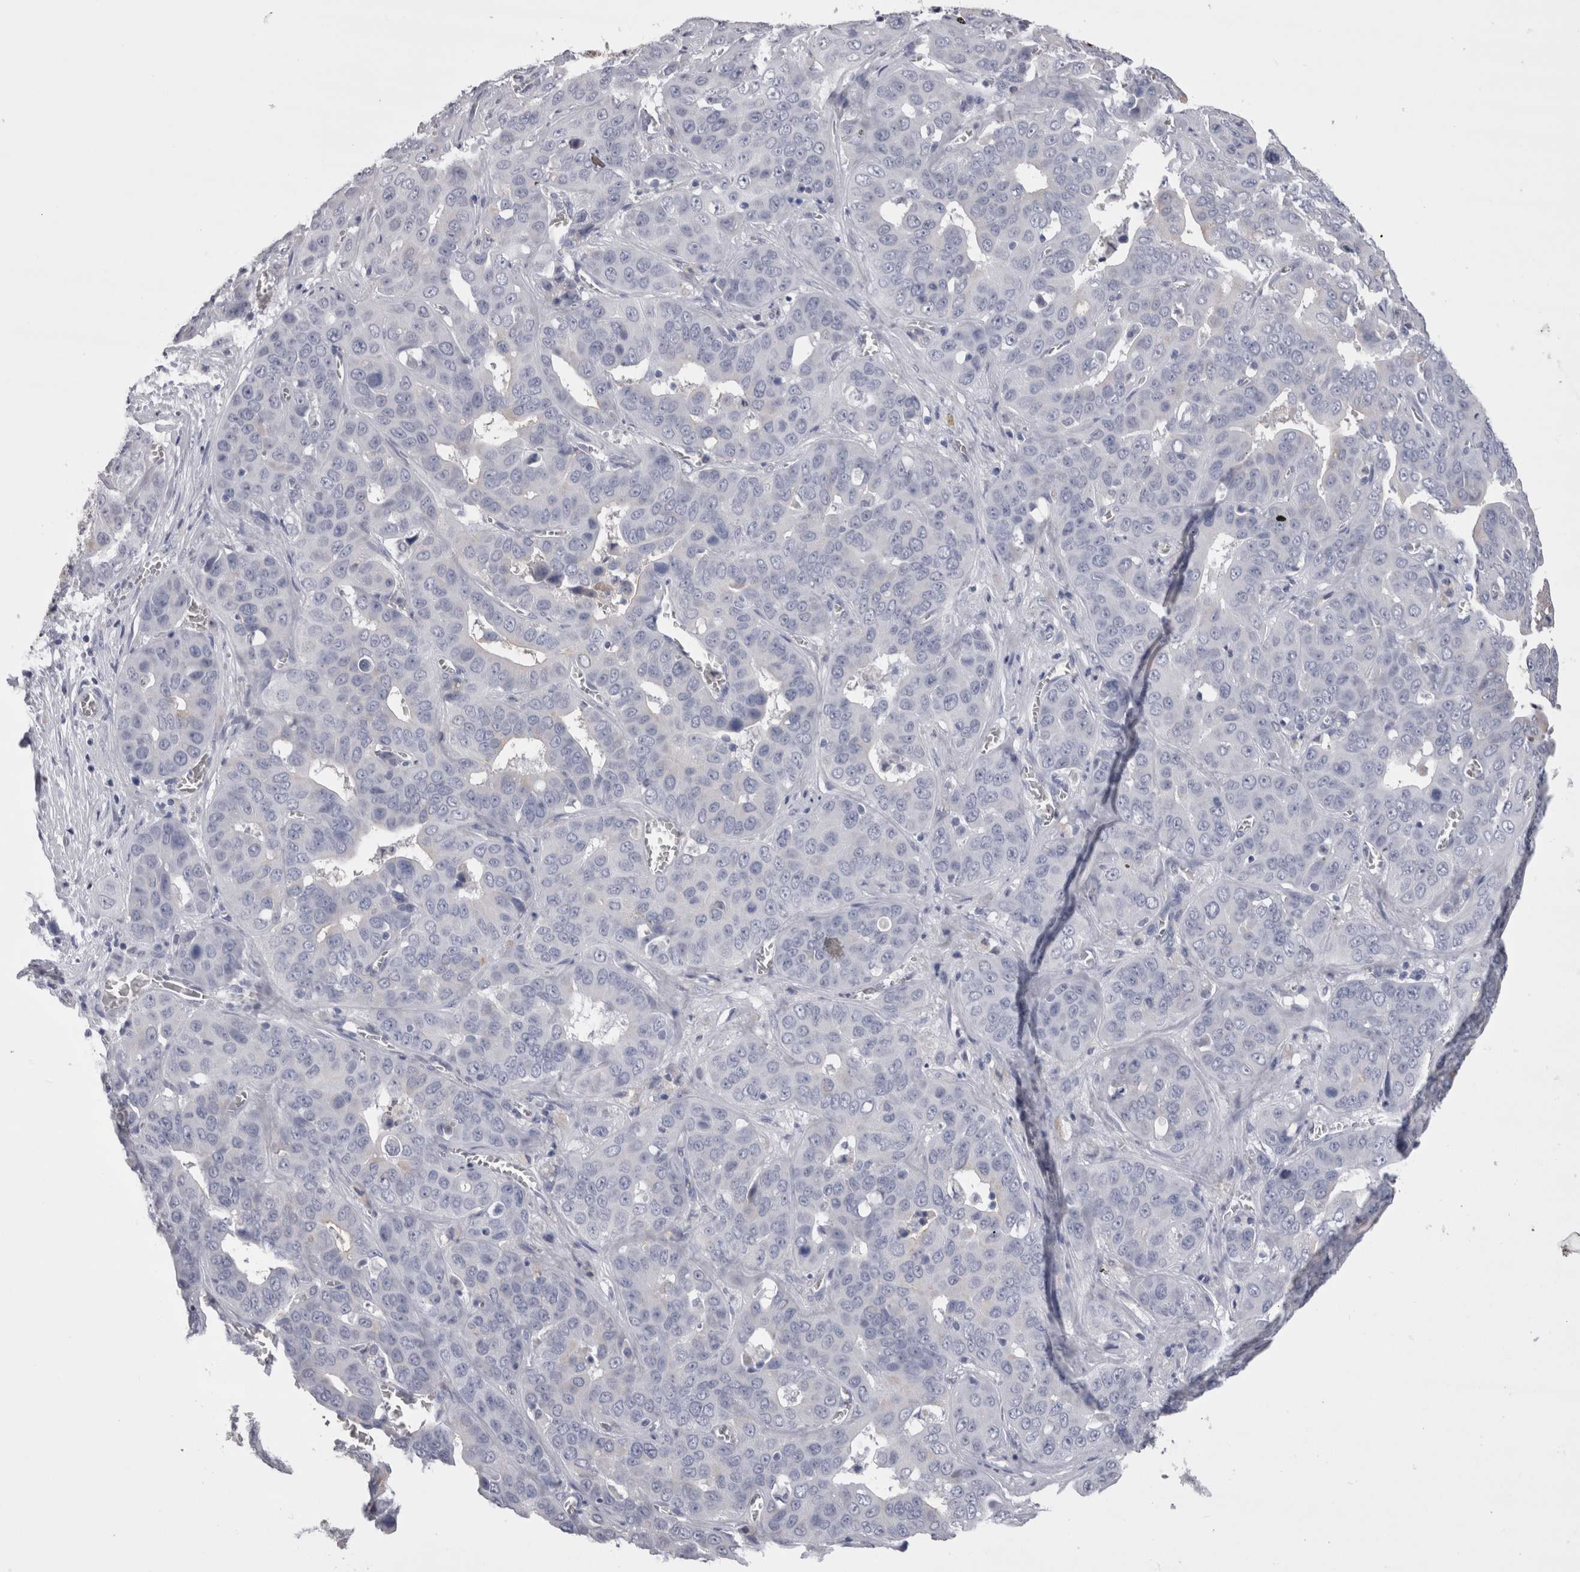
{"staining": {"intensity": "negative", "quantity": "none", "location": "none"}, "tissue": "liver cancer", "cell_type": "Tumor cells", "image_type": "cancer", "snomed": [{"axis": "morphology", "description": "Cholangiocarcinoma"}, {"axis": "topography", "description": "Liver"}], "caption": "Immunohistochemical staining of human liver cancer shows no significant positivity in tumor cells.", "gene": "CDHR5", "patient": {"sex": "female", "age": 52}}